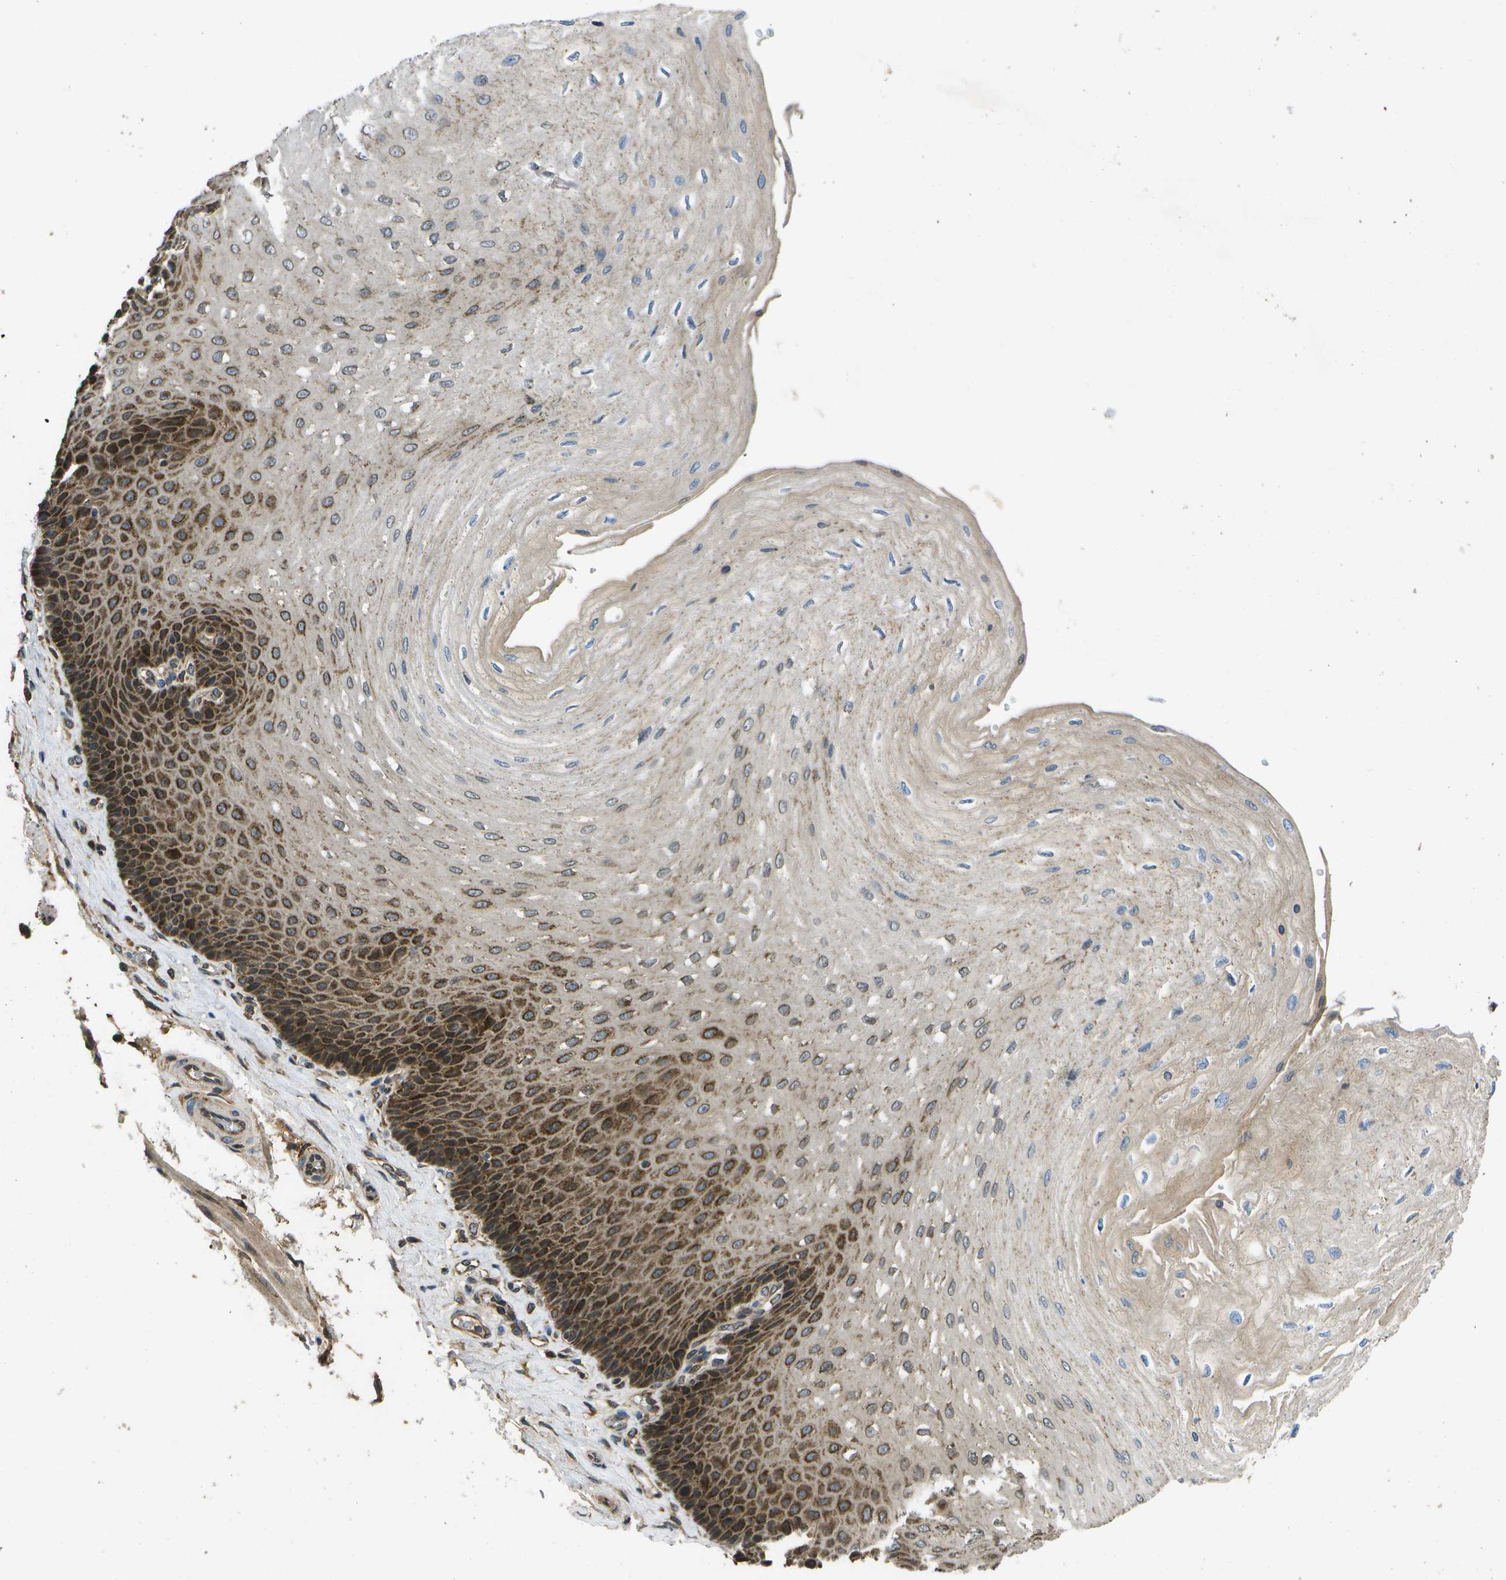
{"staining": {"intensity": "strong", "quantity": "25%-75%", "location": "cytoplasmic/membranous"}, "tissue": "esophagus", "cell_type": "Squamous epithelial cells", "image_type": "normal", "snomed": [{"axis": "morphology", "description": "Normal tissue, NOS"}, {"axis": "topography", "description": "Esophagus"}], "caption": "About 25%-75% of squamous epithelial cells in normal esophagus display strong cytoplasmic/membranous protein staining as visualized by brown immunohistochemical staining.", "gene": "HFE", "patient": {"sex": "female", "age": 72}}